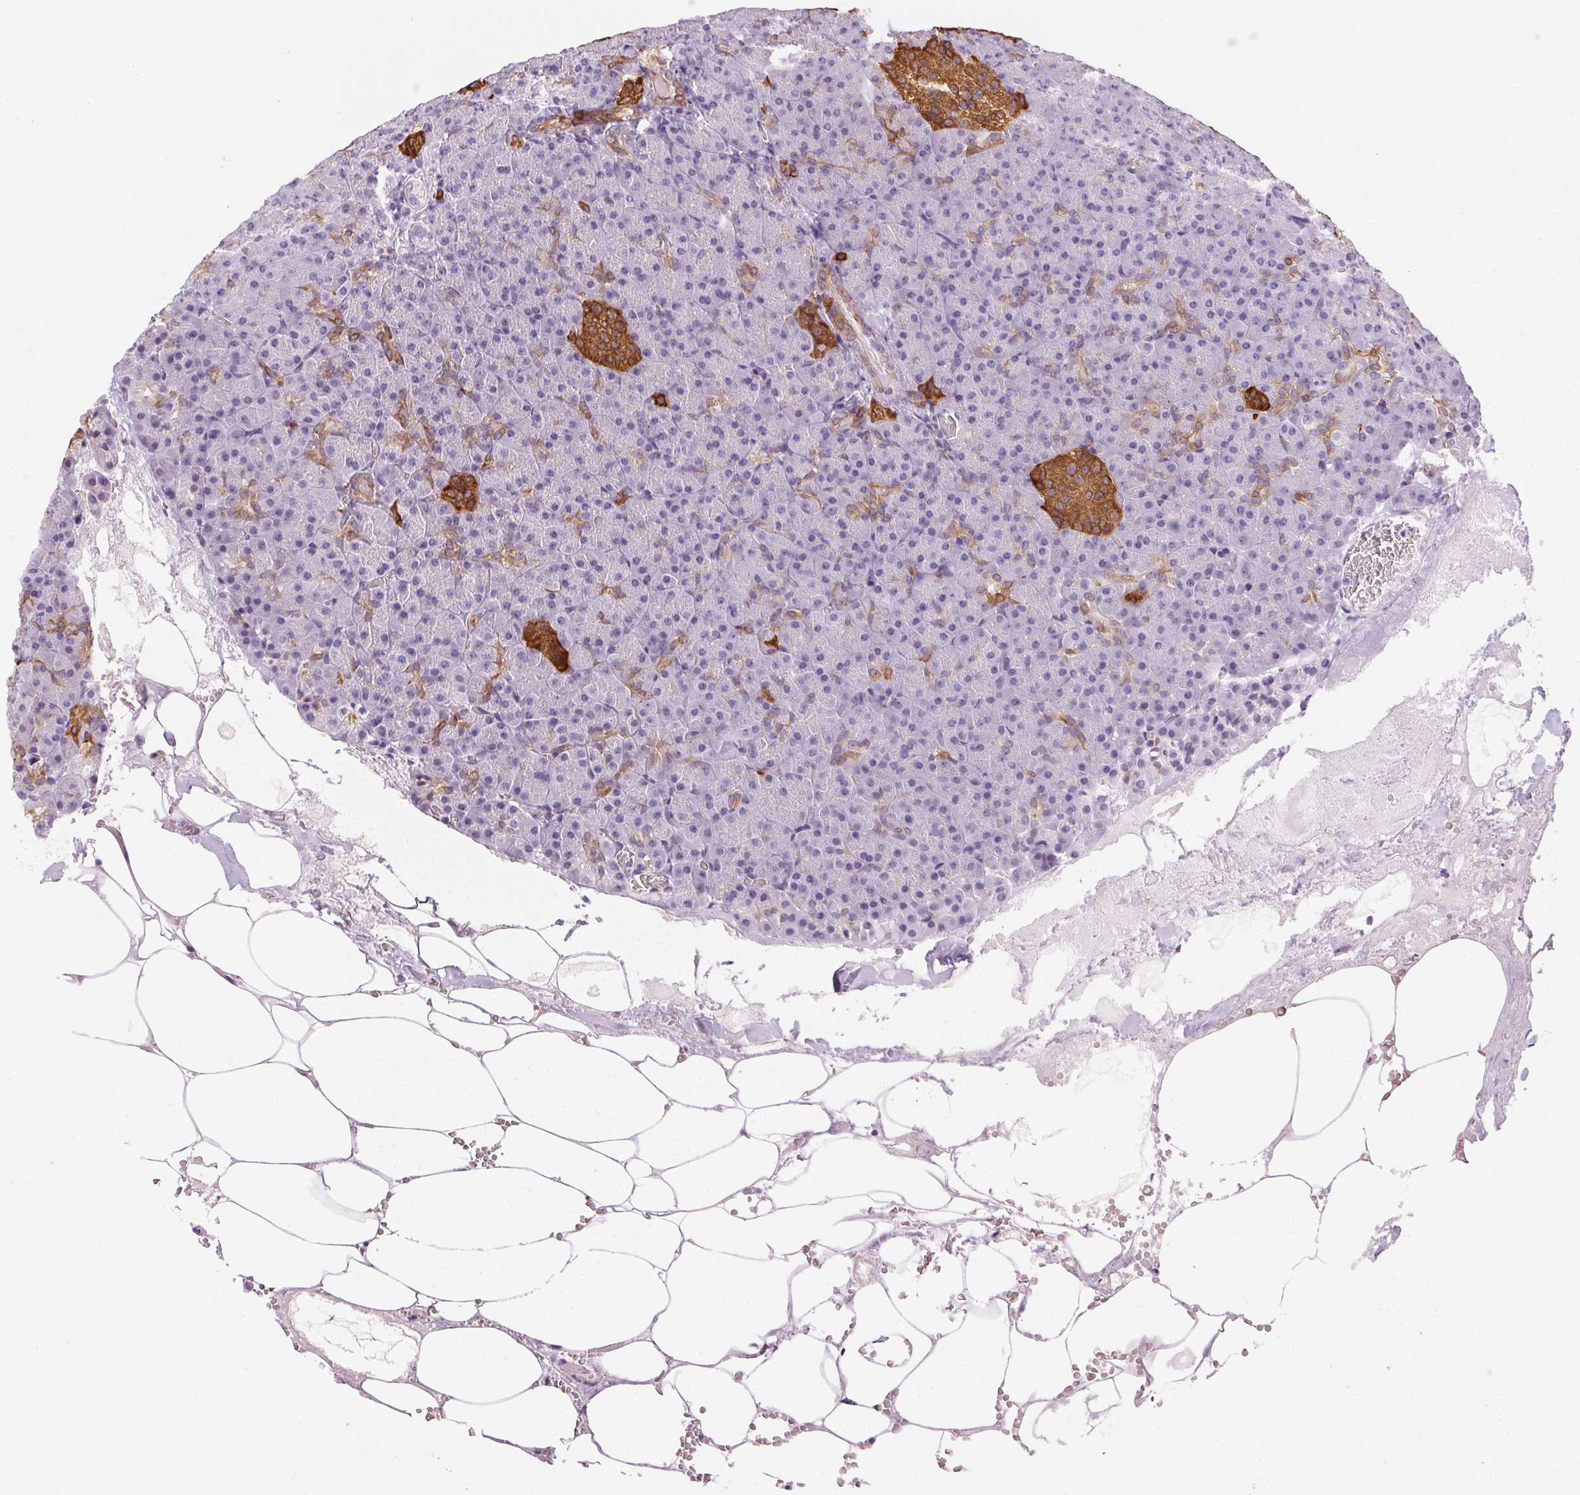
{"staining": {"intensity": "strong", "quantity": "<25%", "location": "cytoplasmic/membranous"}, "tissue": "pancreas", "cell_type": "Exocrine glandular cells", "image_type": "normal", "snomed": [{"axis": "morphology", "description": "Normal tissue, NOS"}, {"axis": "topography", "description": "Pancreas"}], "caption": "Benign pancreas reveals strong cytoplasmic/membranous expression in approximately <25% of exocrine glandular cells, visualized by immunohistochemistry. (Brightfield microscopy of DAB IHC at high magnification).", "gene": "CADPS", "patient": {"sex": "female", "age": 74}}